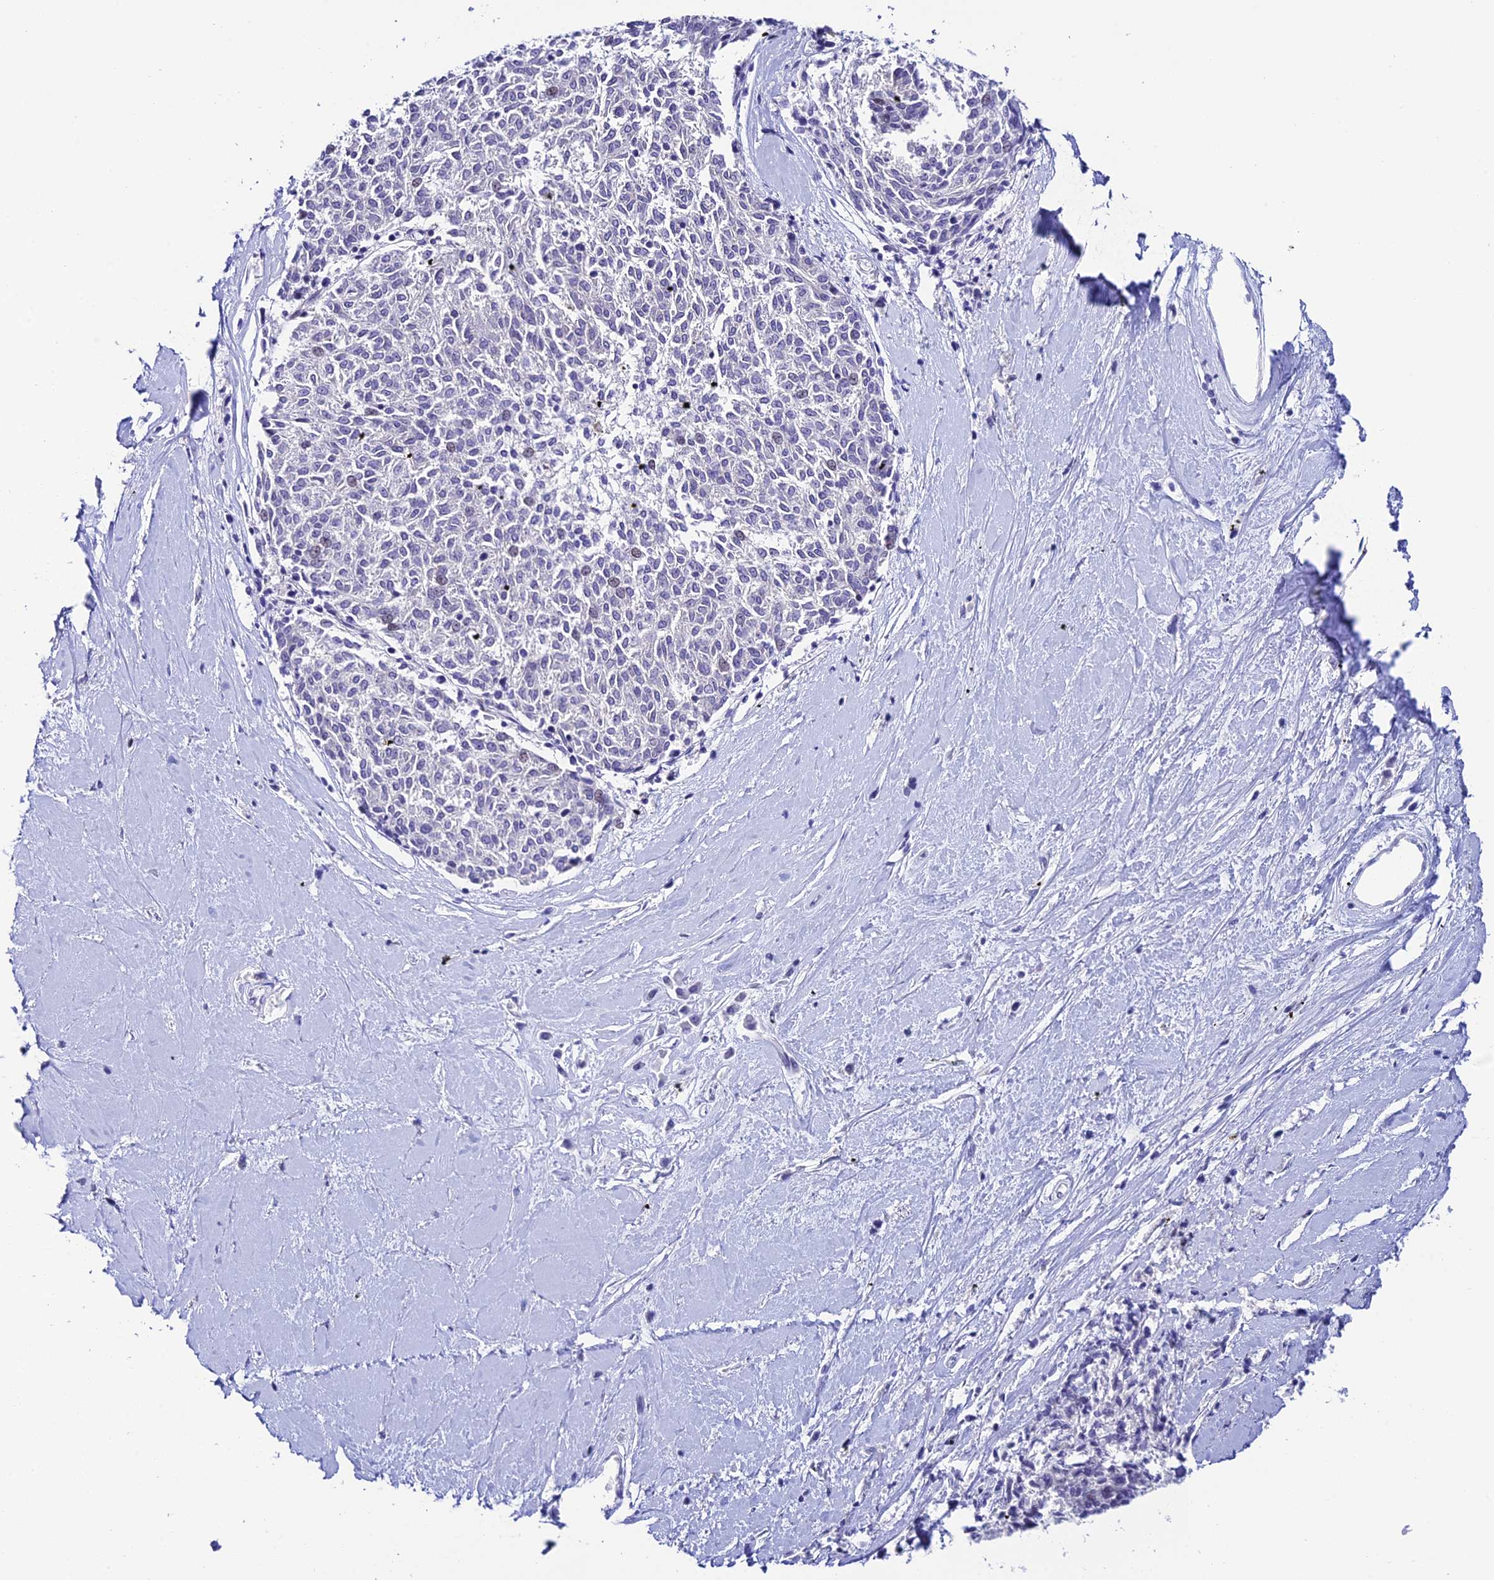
{"staining": {"intensity": "negative", "quantity": "none", "location": "none"}, "tissue": "melanoma", "cell_type": "Tumor cells", "image_type": "cancer", "snomed": [{"axis": "morphology", "description": "Malignant melanoma, NOS"}, {"axis": "topography", "description": "Skin"}], "caption": "High magnification brightfield microscopy of melanoma stained with DAB (3,3'-diaminobenzidine) (brown) and counterstained with hematoxylin (blue): tumor cells show no significant expression.", "gene": "RASGEF1B", "patient": {"sex": "female", "age": 72}}